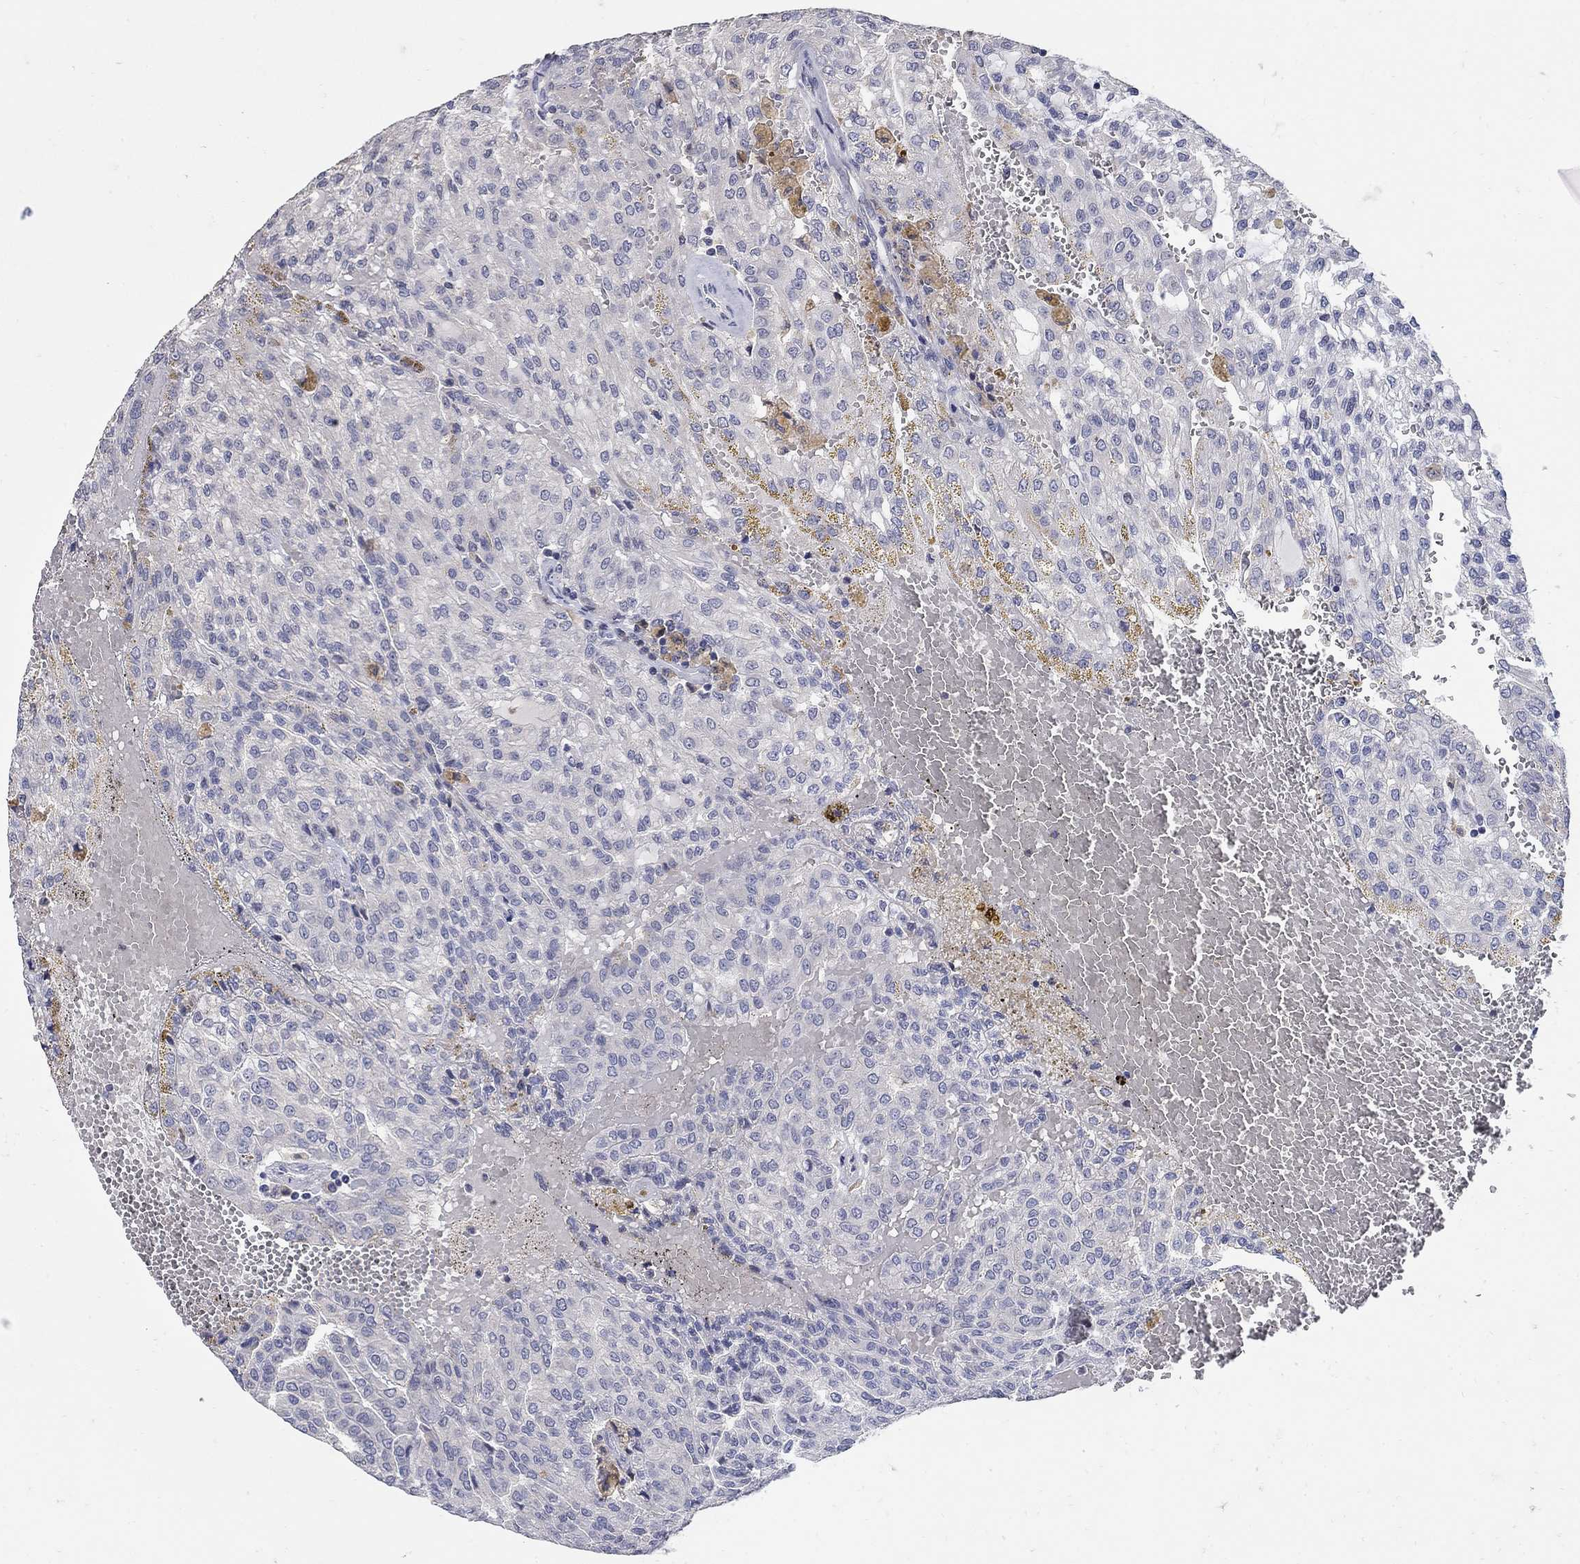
{"staining": {"intensity": "negative", "quantity": "none", "location": "none"}, "tissue": "renal cancer", "cell_type": "Tumor cells", "image_type": "cancer", "snomed": [{"axis": "morphology", "description": "Adenocarcinoma, NOS"}, {"axis": "topography", "description": "Kidney"}], "caption": "This is a image of immunohistochemistry staining of adenocarcinoma (renal), which shows no staining in tumor cells.", "gene": "CETN1", "patient": {"sex": "male", "age": 63}}